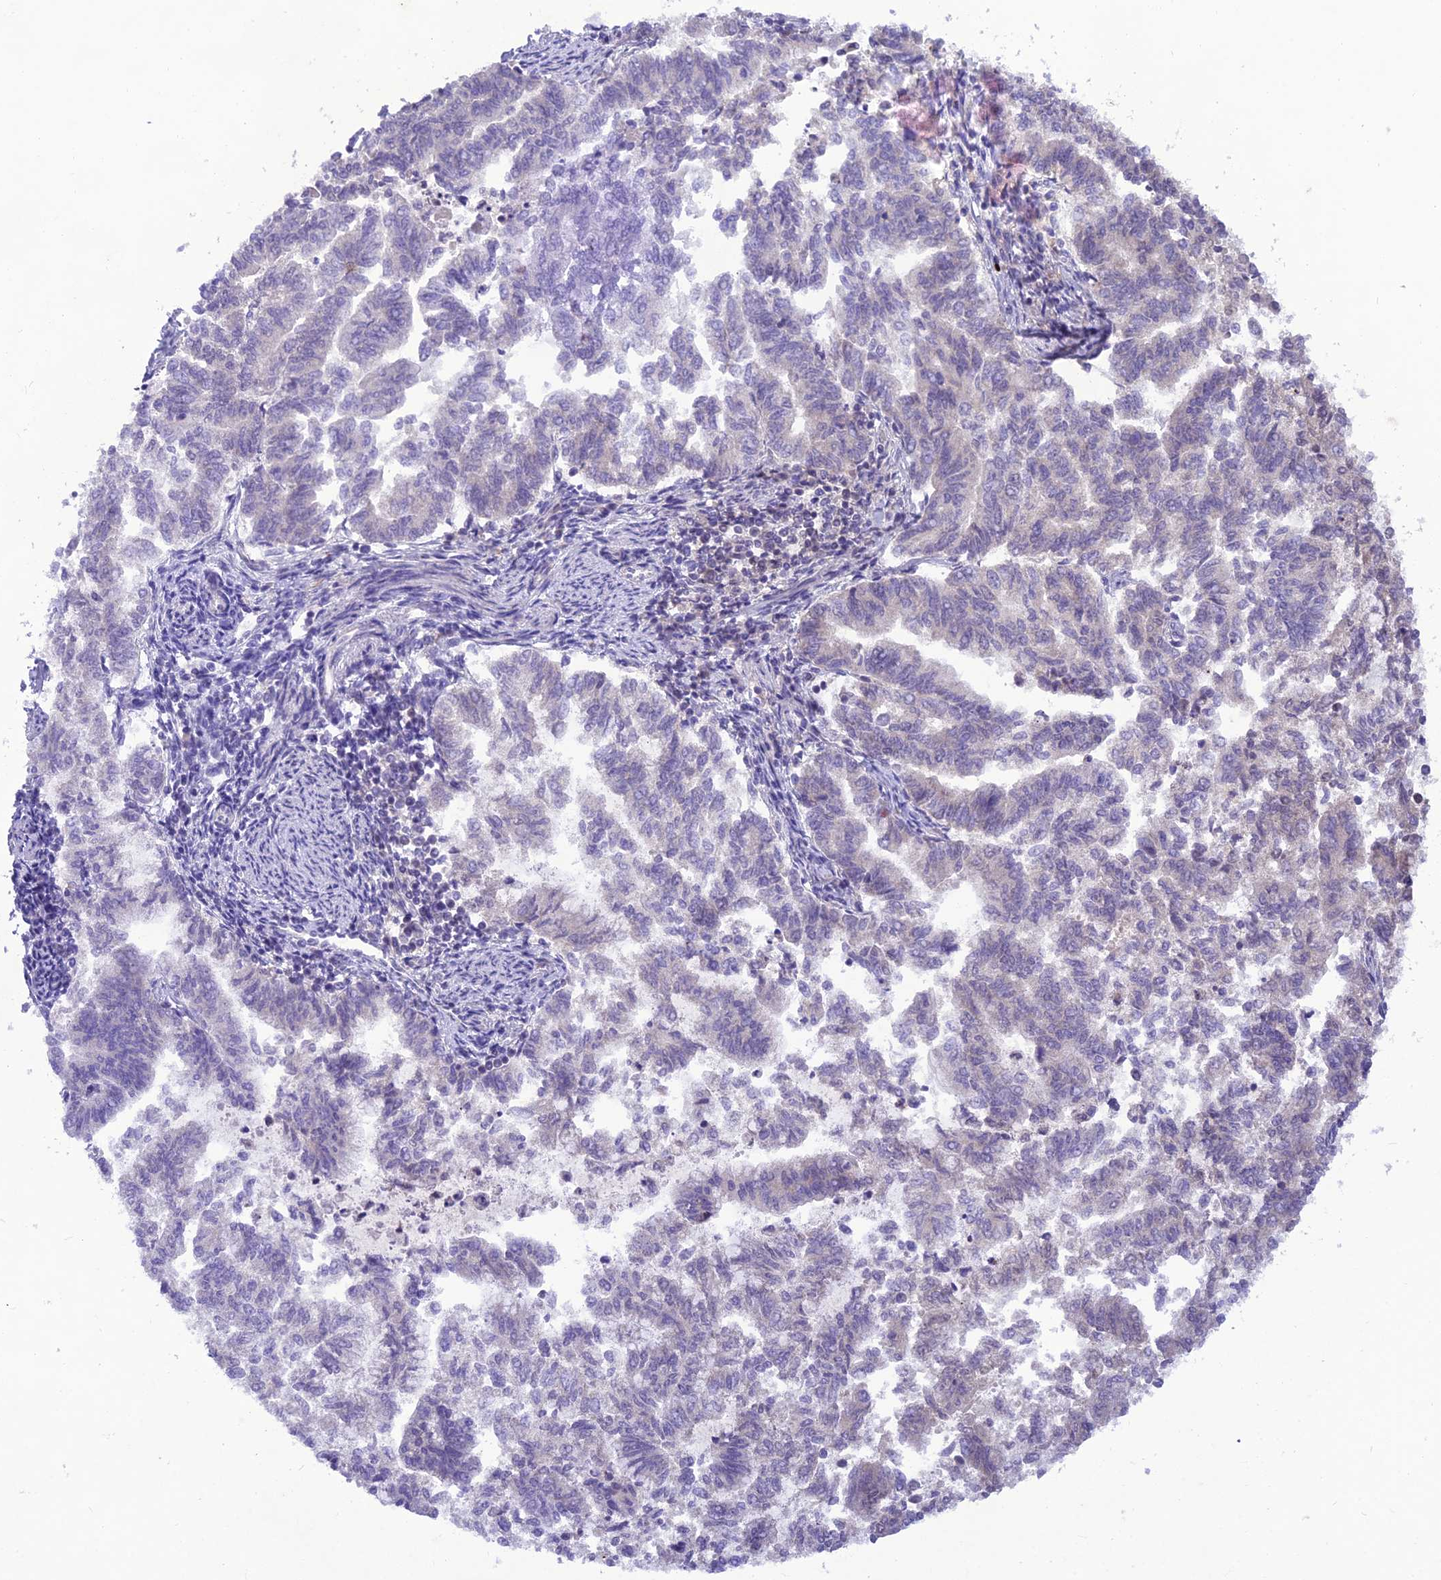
{"staining": {"intensity": "weak", "quantity": "<25%", "location": "cytoplasmic/membranous"}, "tissue": "endometrial cancer", "cell_type": "Tumor cells", "image_type": "cancer", "snomed": [{"axis": "morphology", "description": "Adenocarcinoma, NOS"}, {"axis": "topography", "description": "Endometrium"}], "caption": "Tumor cells show no significant positivity in adenocarcinoma (endometrial). The staining was performed using DAB to visualize the protein expression in brown, while the nuclei were stained in blue with hematoxylin (Magnification: 20x).", "gene": "NDUFC1", "patient": {"sex": "female", "age": 79}}